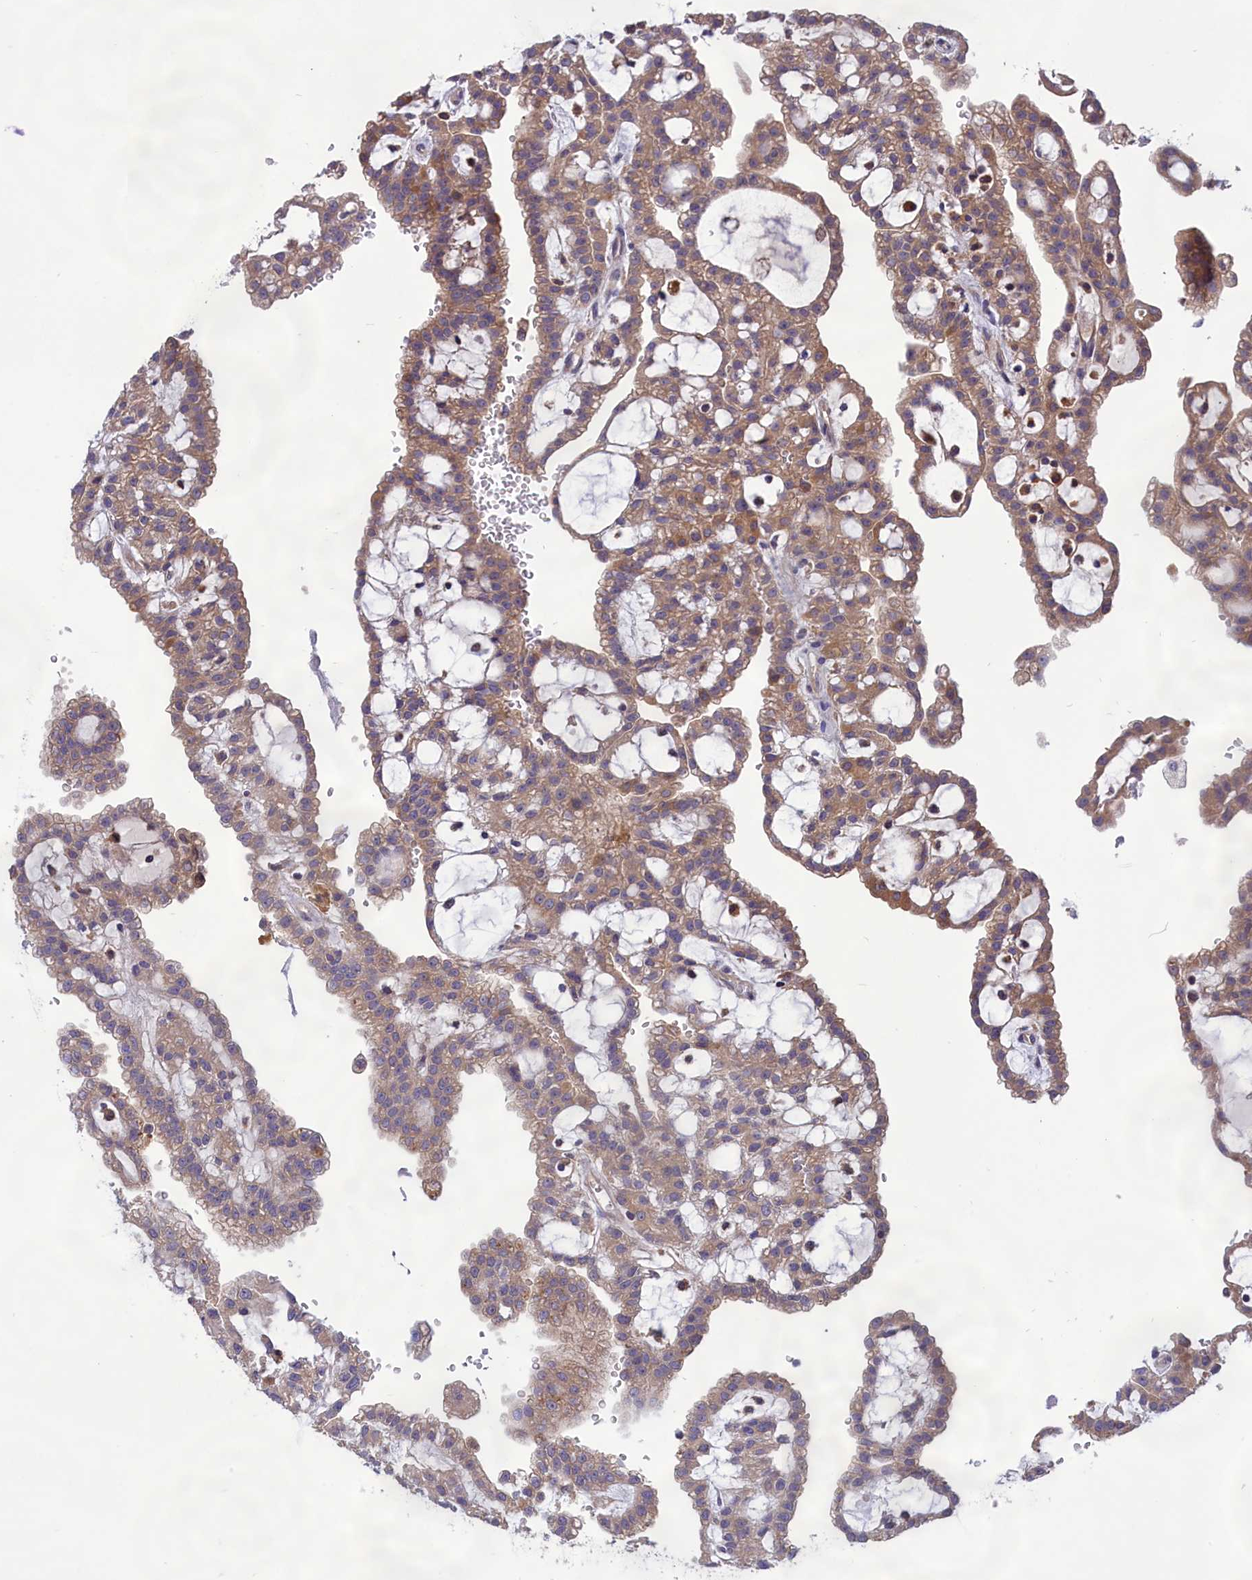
{"staining": {"intensity": "moderate", "quantity": ">75%", "location": "cytoplasmic/membranous"}, "tissue": "renal cancer", "cell_type": "Tumor cells", "image_type": "cancer", "snomed": [{"axis": "morphology", "description": "Adenocarcinoma, NOS"}, {"axis": "topography", "description": "Kidney"}], "caption": "Immunohistochemistry (IHC) image of adenocarcinoma (renal) stained for a protein (brown), which displays medium levels of moderate cytoplasmic/membranous staining in approximately >75% of tumor cells.", "gene": "AMDHD2", "patient": {"sex": "male", "age": 63}}